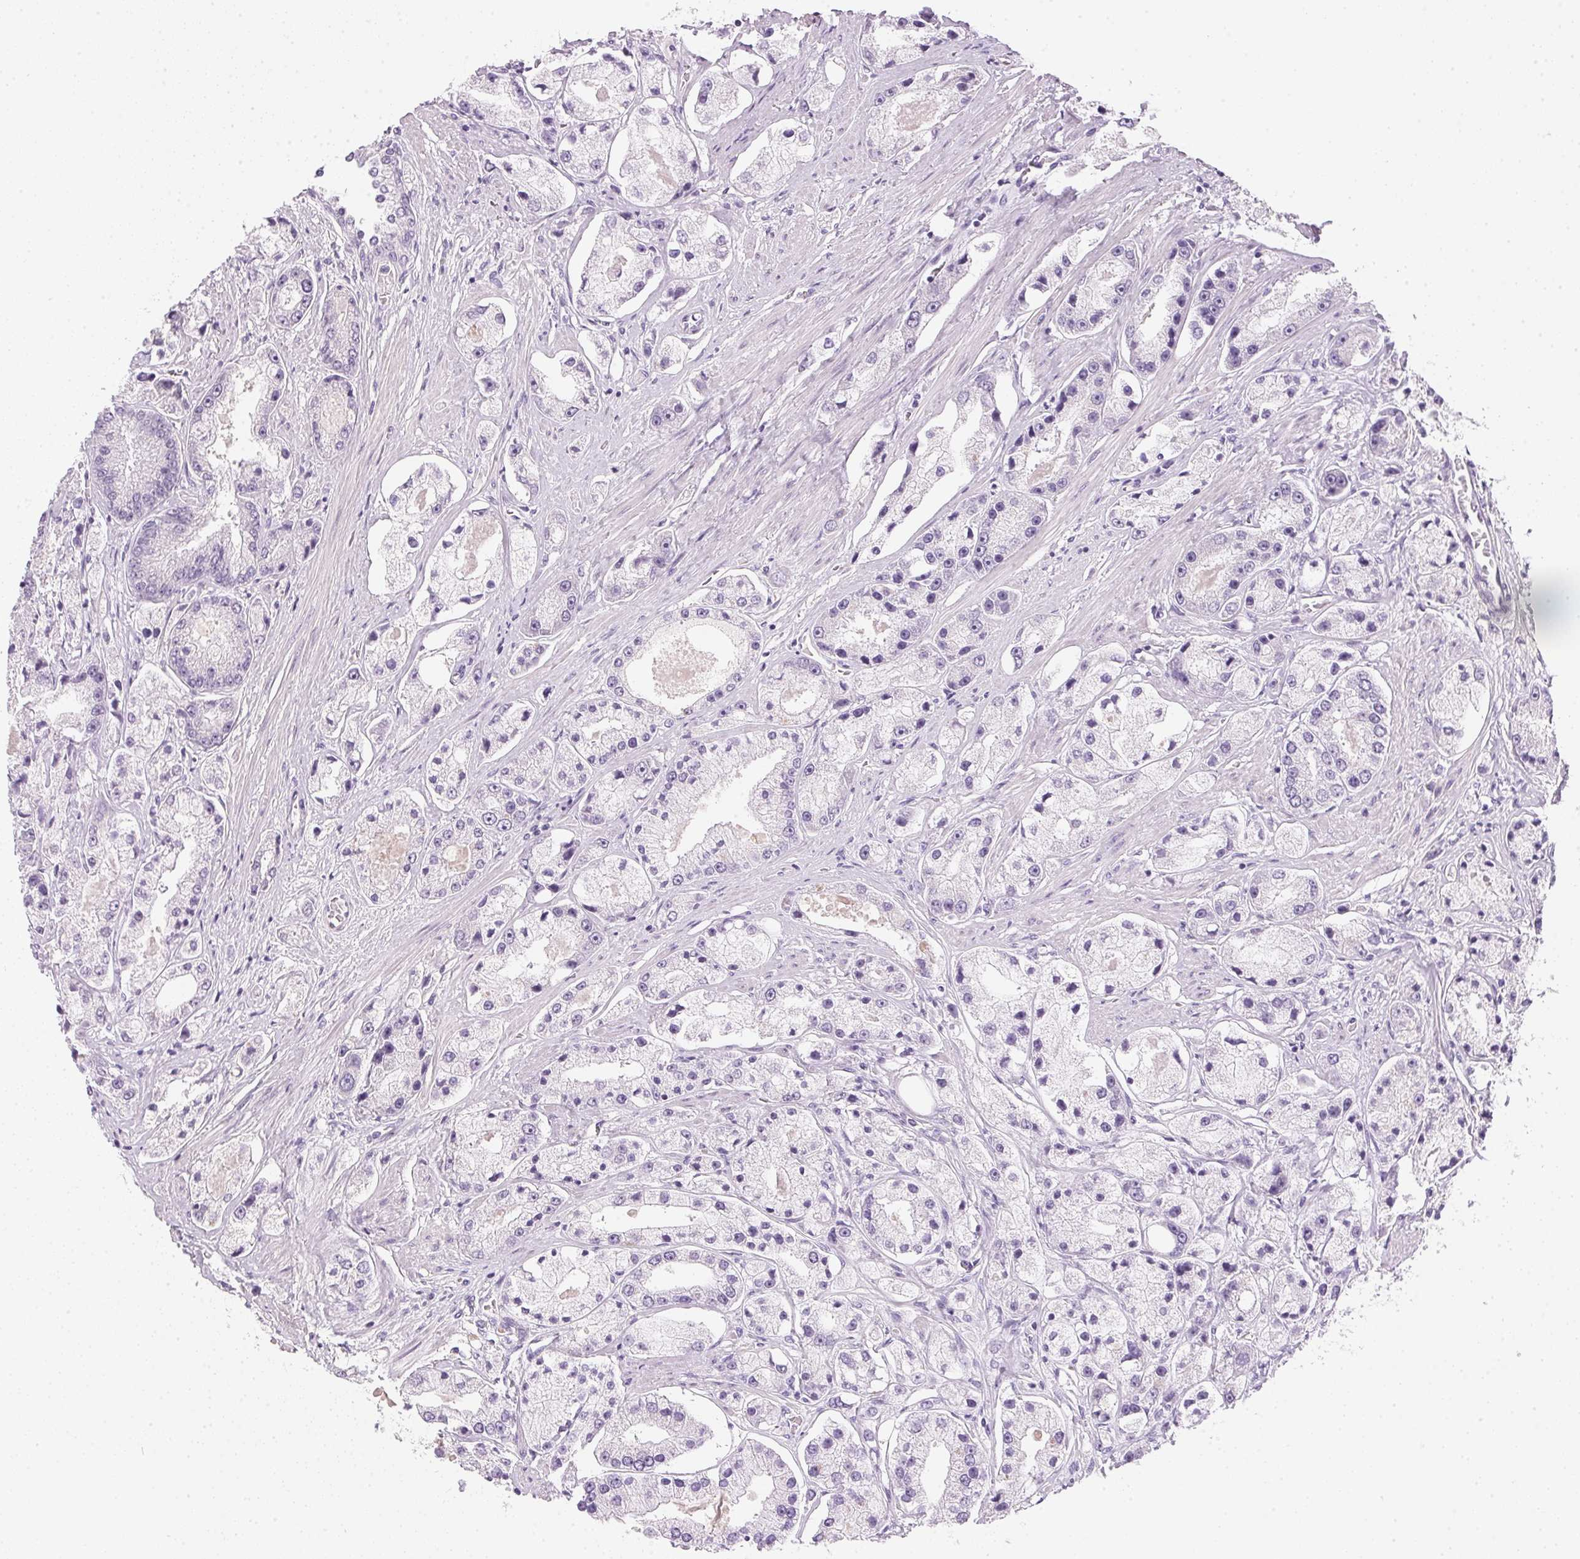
{"staining": {"intensity": "negative", "quantity": "none", "location": "none"}, "tissue": "prostate cancer", "cell_type": "Tumor cells", "image_type": "cancer", "snomed": [{"axis": "morphology", "description": "Adenocarcinoma, High grade"}, {"axis": "topography", "description": "Prostate"}], "caption": "Tumor cells are negative for brown protein staining in high-grade adenocarcinoma (prostate).", "gene": "IGFBP1", "patient": {"sex": "male", "age": 67}}